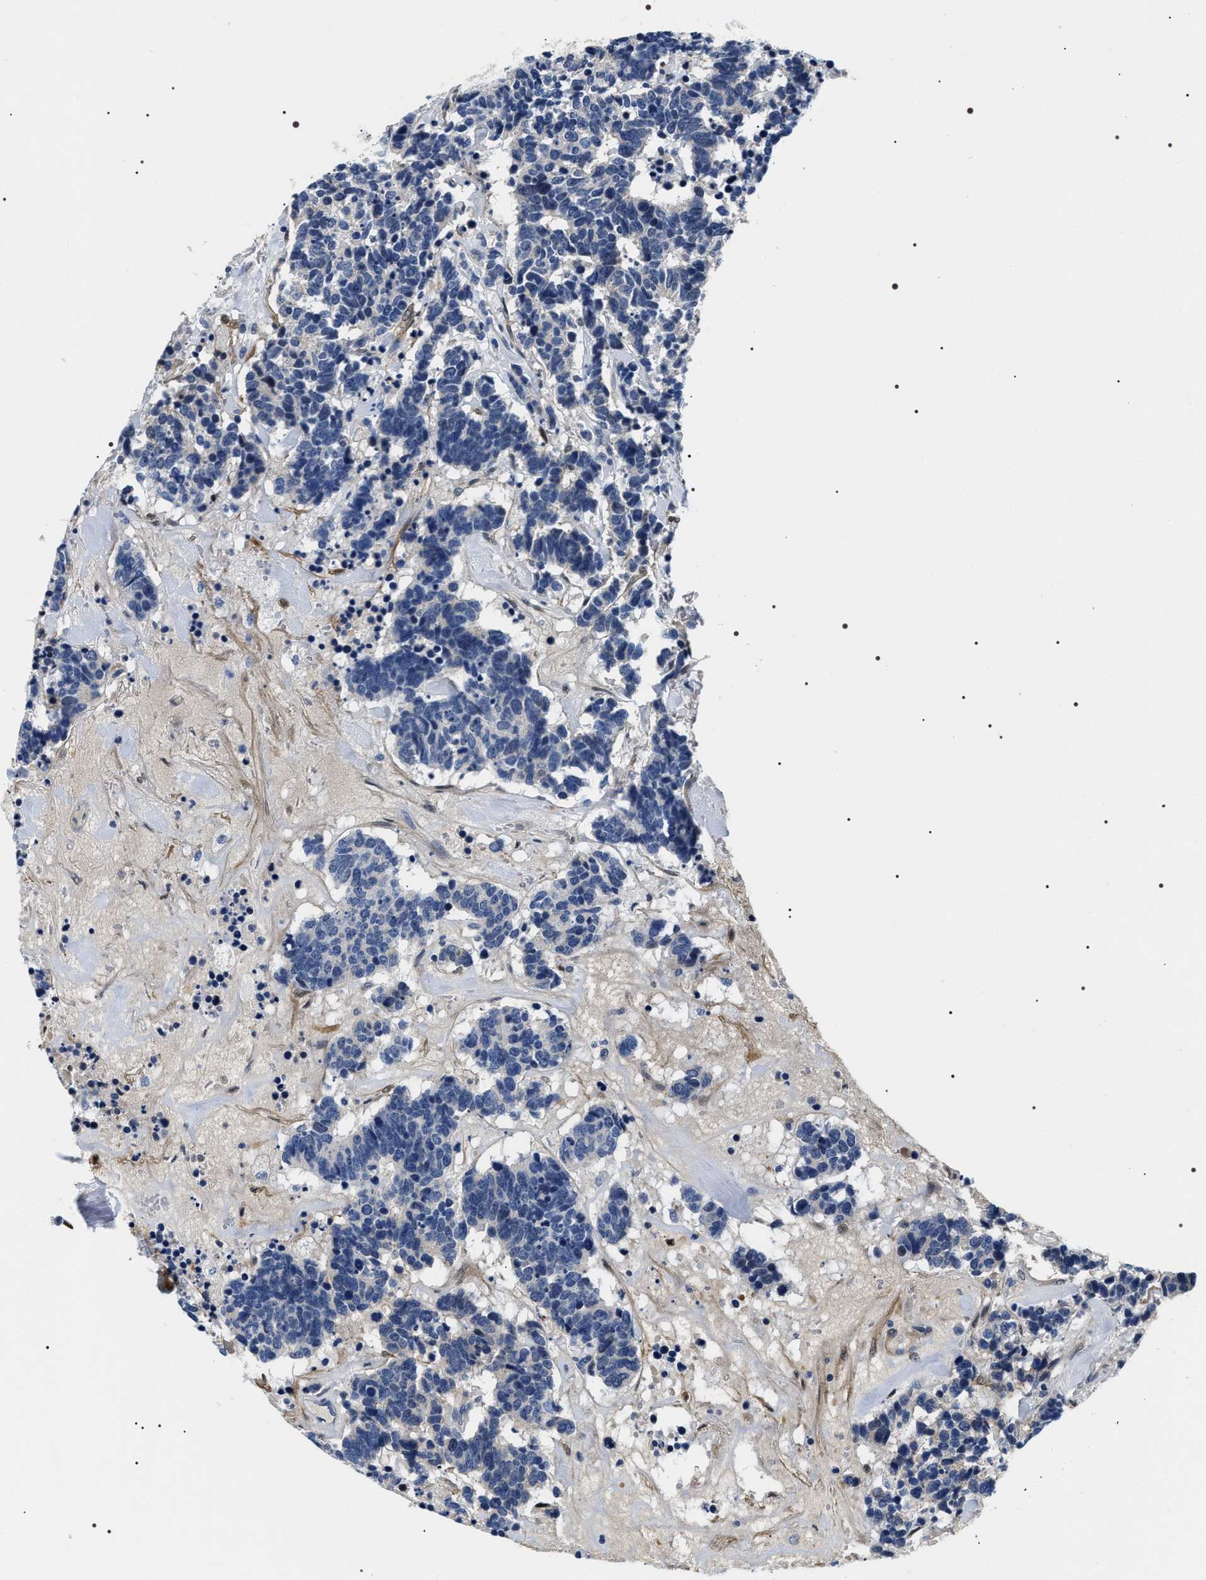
{"staining": {"intensity": "negative", "quantity": "none", "location": "none"}, "tissue": "carcinoid", "cell_type": "Tumor cells", "image_type": "cancer", "snomed": [{"axis": "morphology", "description": "Carcinoma, NOS"}, {"axis": "morphology", "description": "Carcinoid, malignant, NOS"}, {"axis": "topography", "description": "Urinary bladder"}], "caption": "Immunohistochemistry photomicrograph of neoplastic tissue: human carcinoid stained with DAB (3,3'-diaminobenzidine) reveals no significant protein expression in tumor cells.", "gene": "BAG2", "patient": {"sex": "male", "age": 57}}